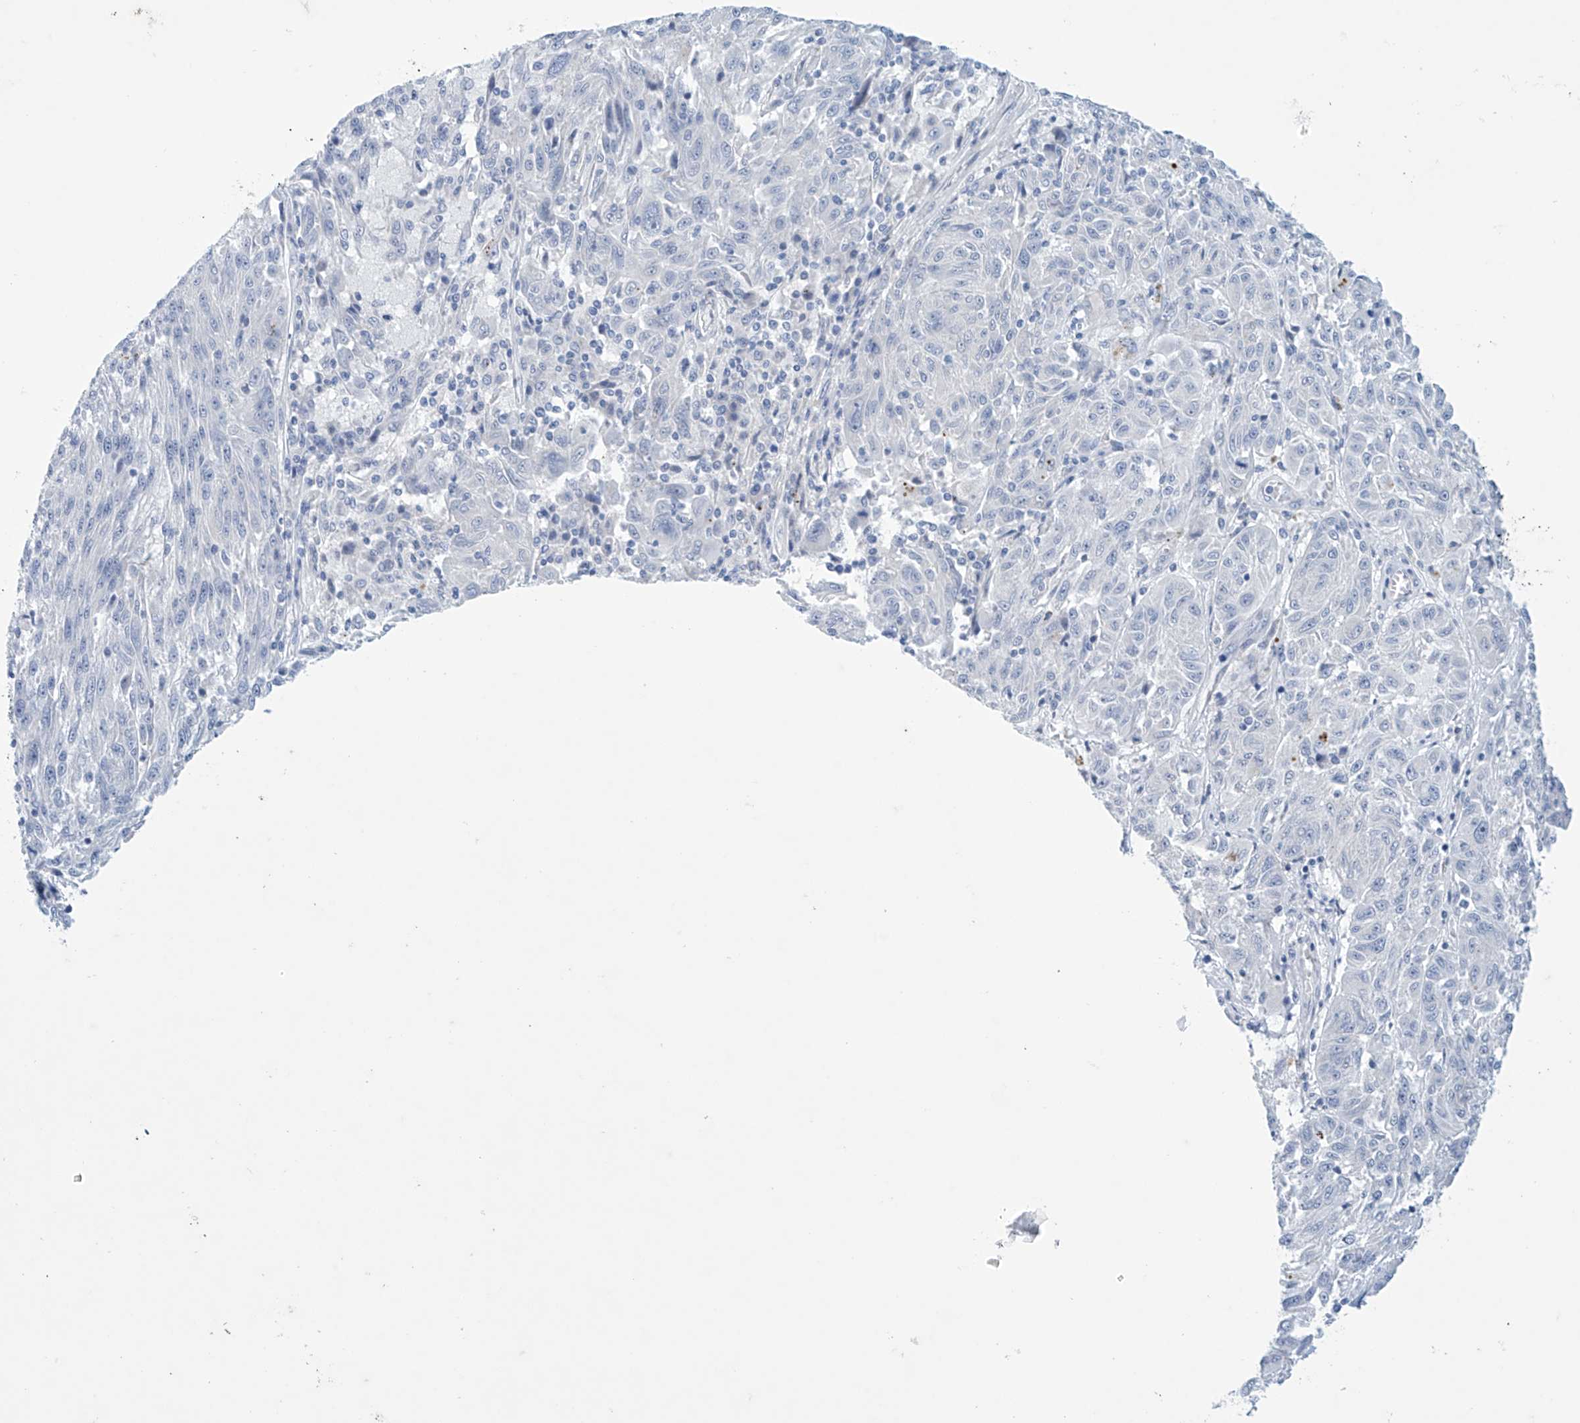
{"staining": {"intensity": "negative", "quantity": "none", "location": "none"}, "tissue": "melanoma", "cell_type": "Tumor cells", "image_type": "cancer", "snomed": [{"axis": "morphology", "description": "Malignant melanoma, NOS"}, {"axis": "topography", "description": "Skin"}], "caption": "Image shows no significant protein positivity in tumor cells of malignant melanoma. (Stains: DAB IHC with hematoxylin counter stain, Microscopy: brightfield microscopy at high magnification).", "gene": "SLC35A5", "patient": {"sex": "male", "age": 53}}